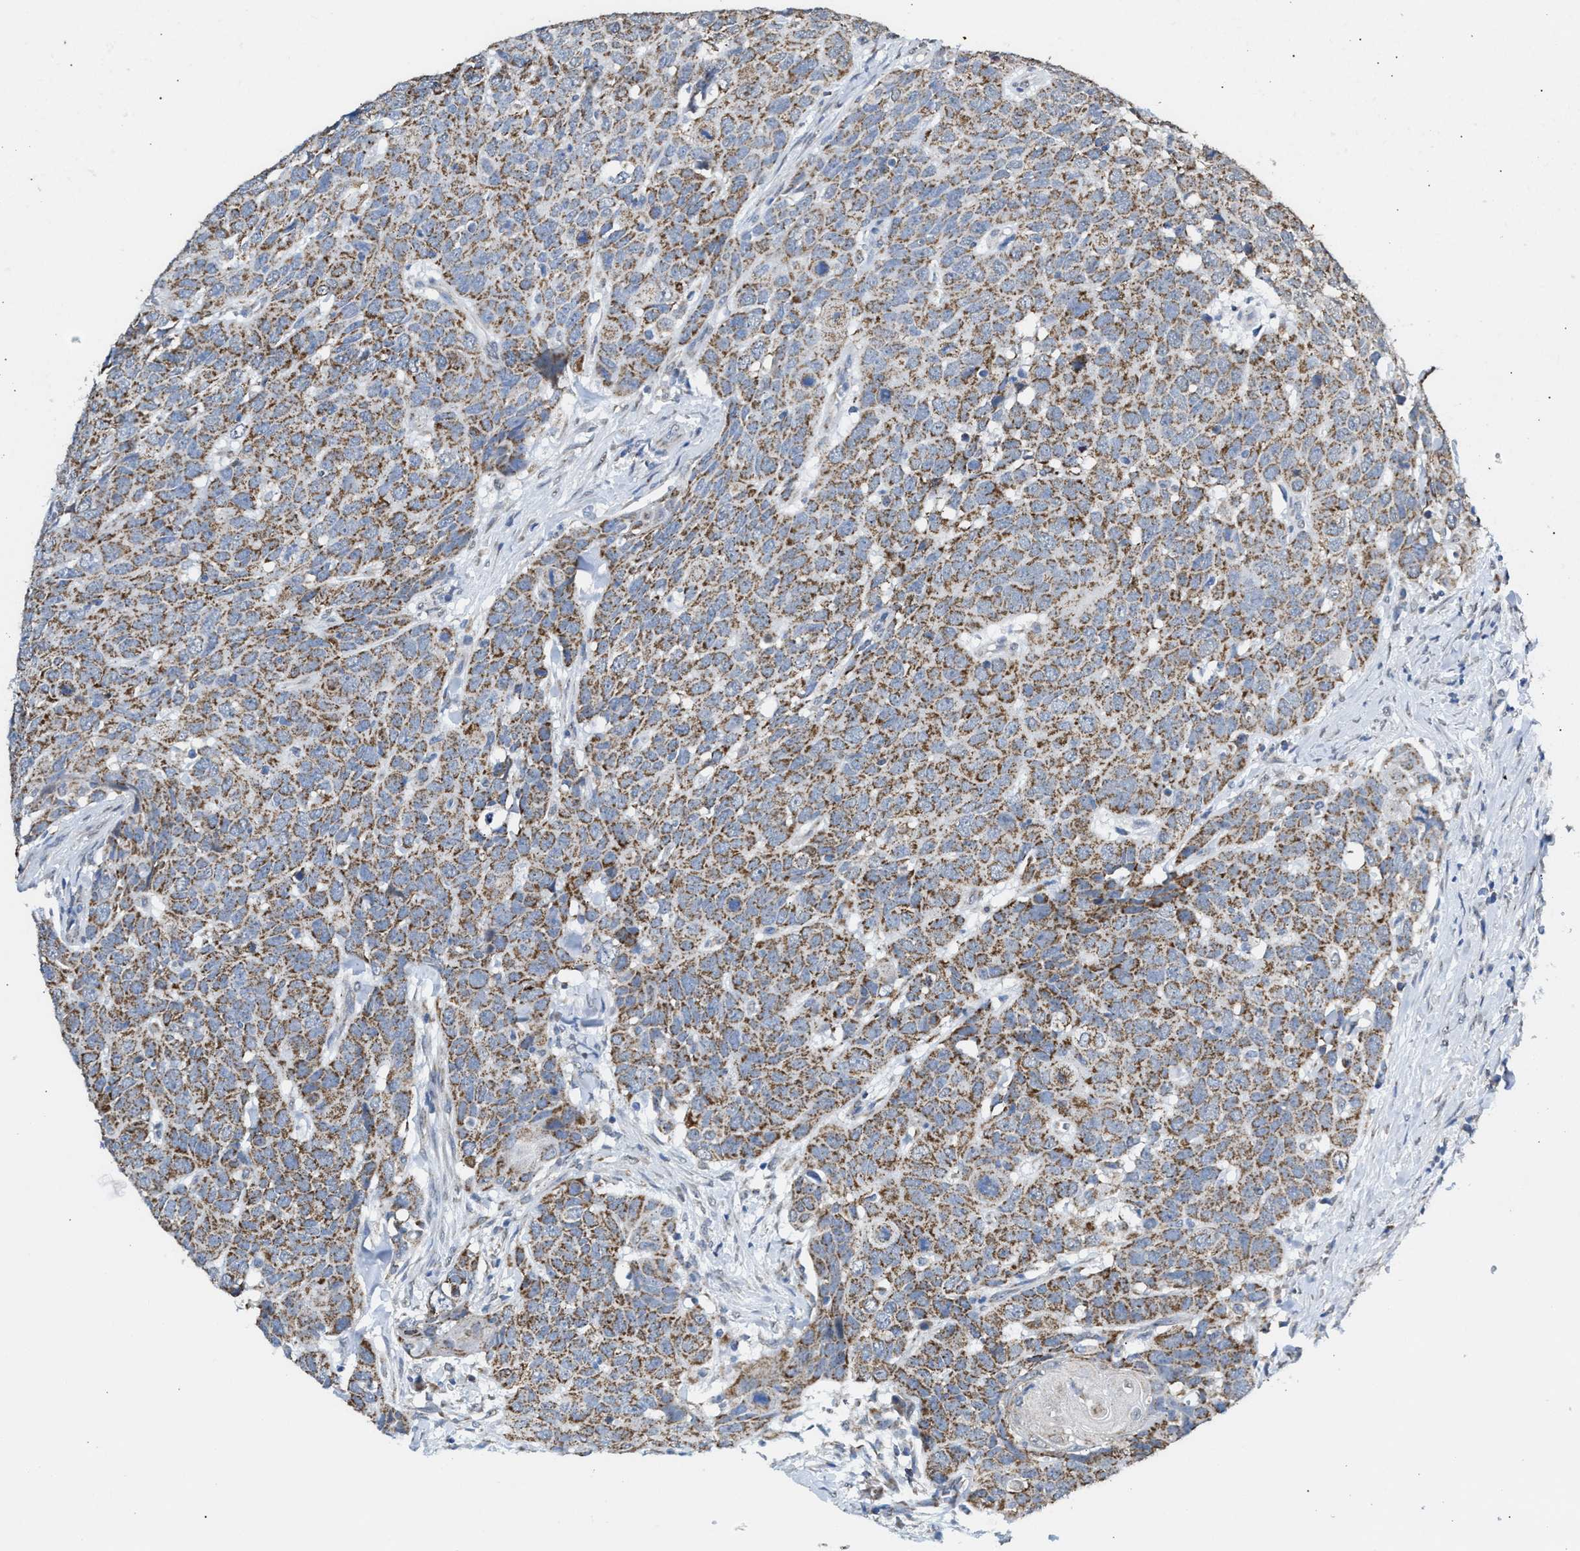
{"staining": {"intensity": "moderate", "quantity": ">75%", "location": "cytoplasmic/membranous"}, "tissue": "head and neck cancer", "cell_type": "Tumor cells", "image_type": "cancer", "snomed": [{"axis": "morphology", "description": "Squamous cell carcinoma, NOS"}, {"axis": "topography", "description": "Head-Neck"}], "caption": "Human squamous cell carcinoma (head and neck) stained with a brown dye demonstrates moderate cytoplasmic/membranous positive staining in approximately >75% of tumor cells.", "gene": "TACO1", "patient": {"sex": "male", "age": 66}}